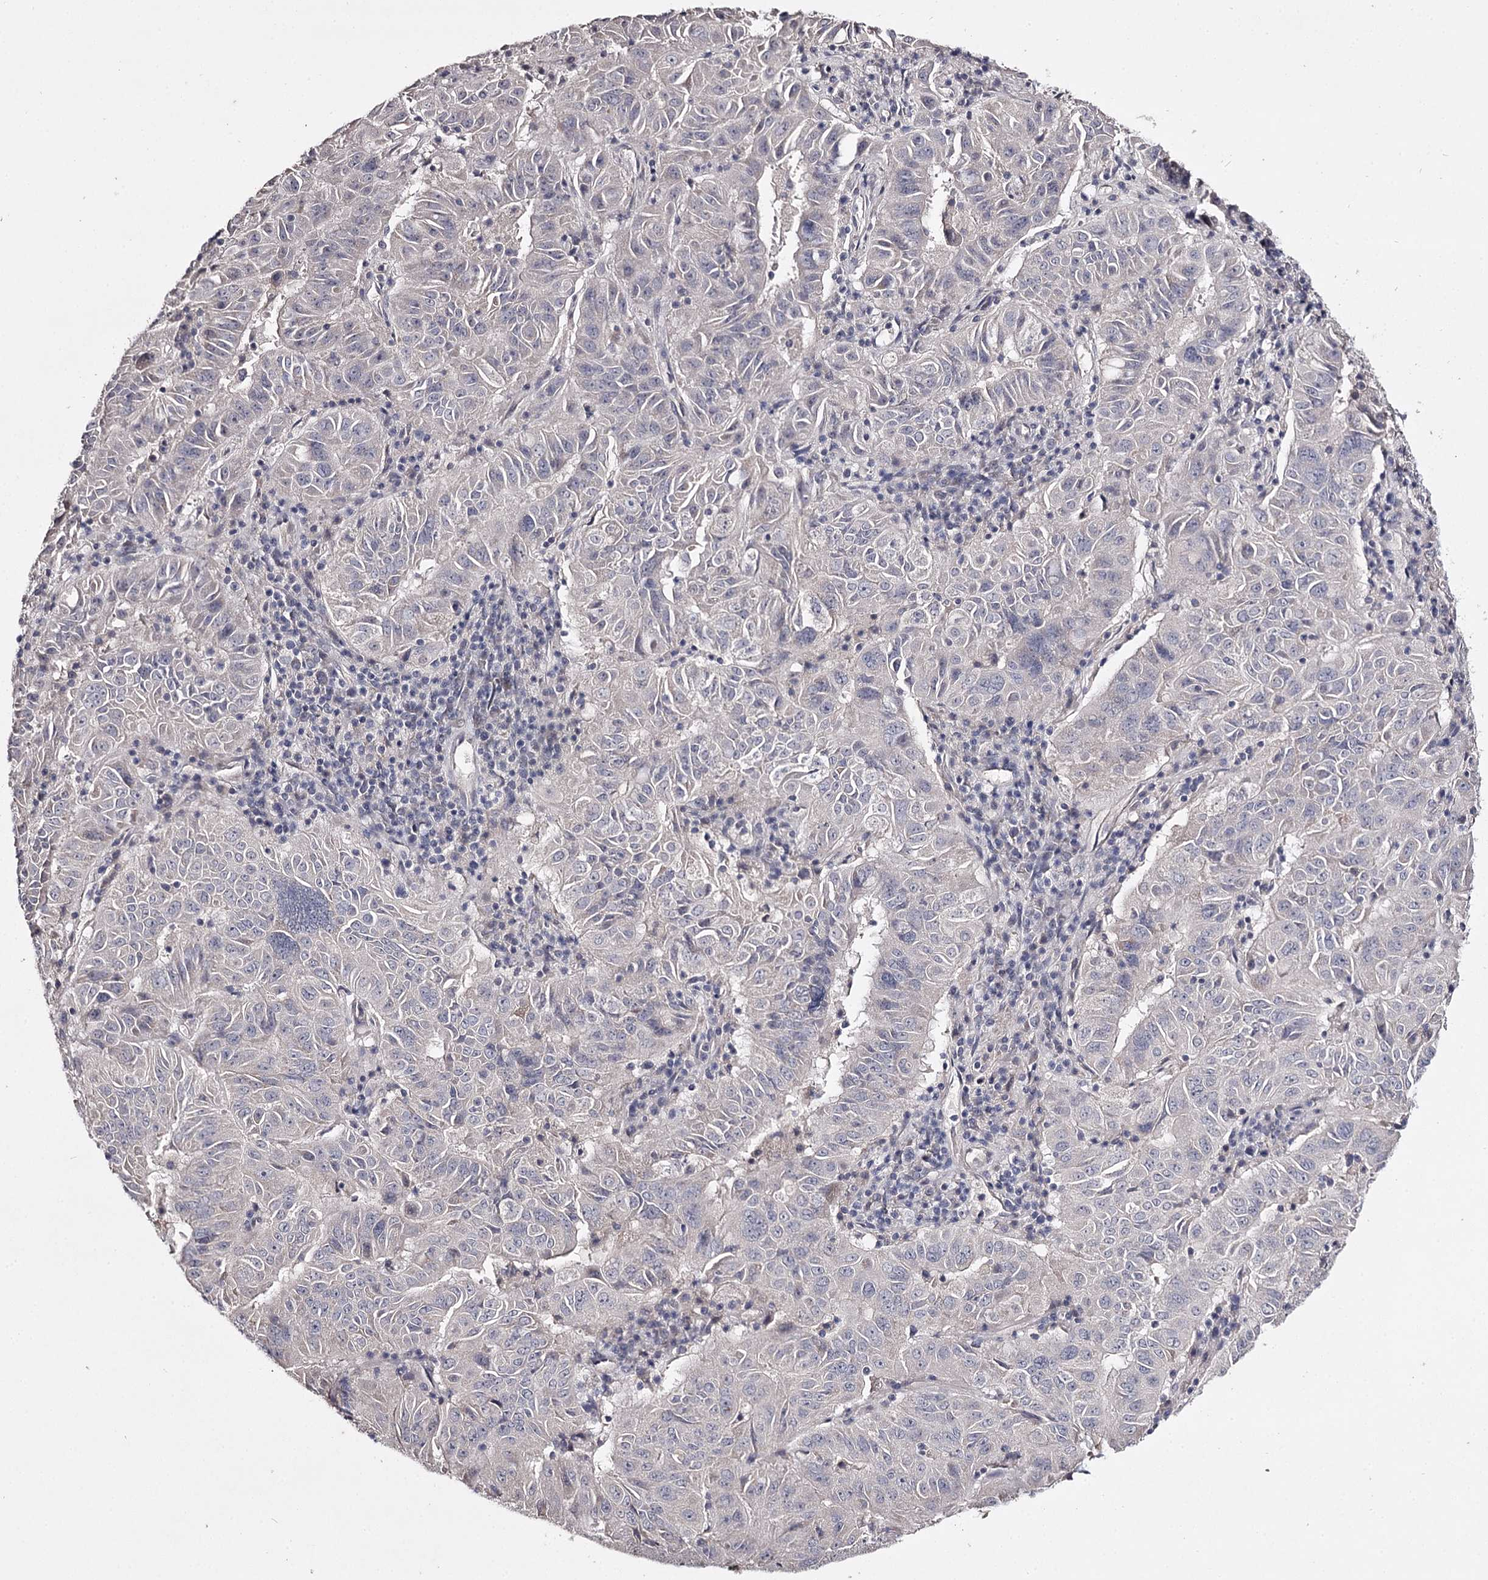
{"staining": {"intensity": "negative", "quantity": "none", "location": "none"}, "tissue": "pancreatic cancer", "cell_type": "Tumor cells", "image_type": "cancer", "snomed": [{"axis": "morphology", "description": "Adenocarcinoma, NOS"}, {"axis": "topography", "description": "Pancreas"}], "caption": "Human pancreatic cancer (adenocarcinoma) stained for a protein using immunohistochemistry exhibits no staining in tumor cells.", "gene": "PRM2", "patient": {"sex": "male", "age": 63}}